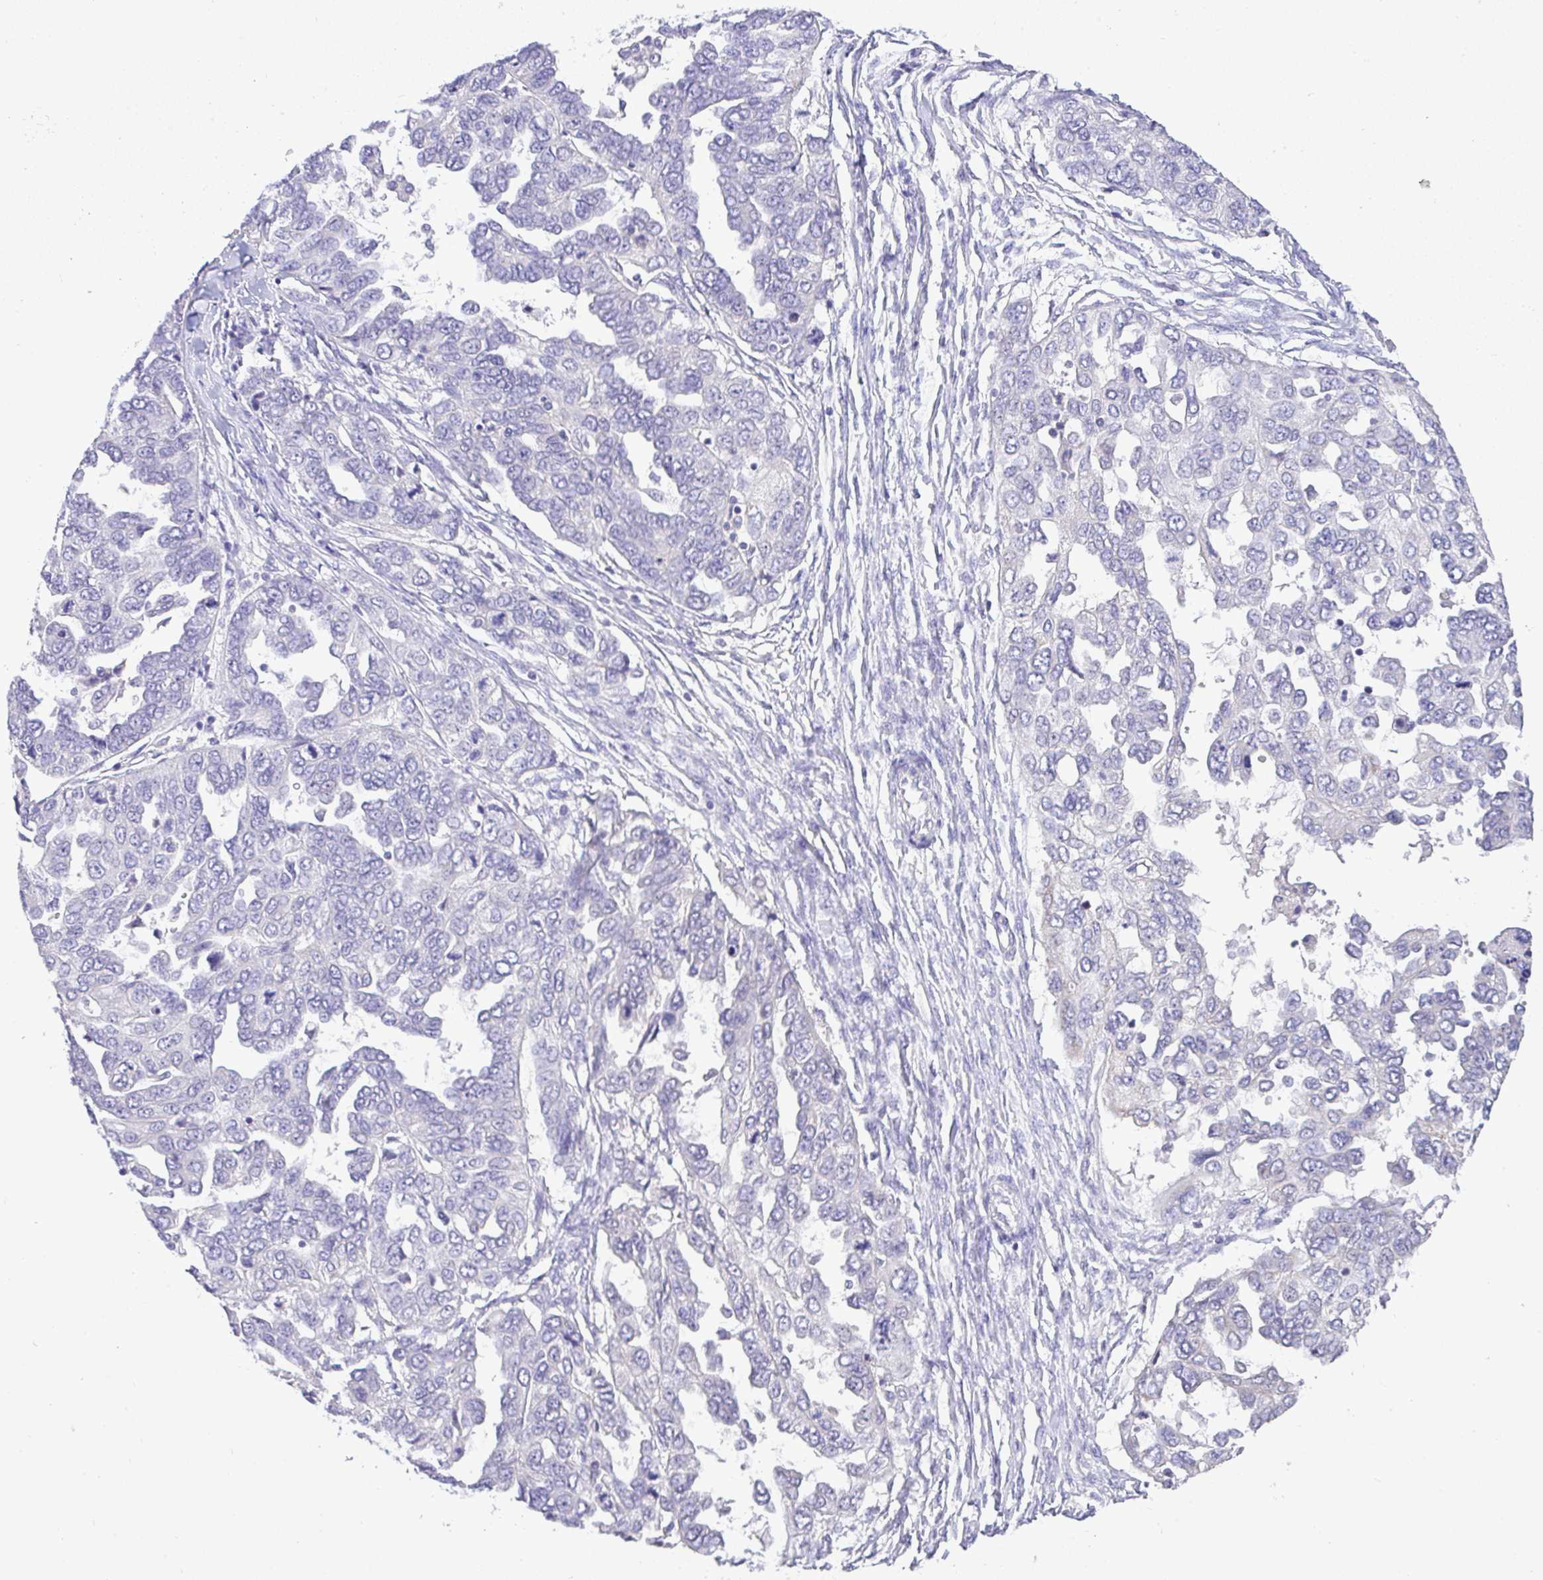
{"staining": {"intensity": "negative", "quantity": "none", "location": "none"}, "tissue": "ovarian cancer", "cell_type": "Tumor cells", "image_type": "cancer", "snomed": [{"axis": "morphology", "description": "Cystadenocarcinoma, serous, NOS"}, {"axis": "topography", "description": "Ovary"}], "caption": "Tumor cells show no significant staining in ovarian serous cystadenocarcinoma.", "gene": "CTU1", "patient": {"sex": "female", "age": 53}}